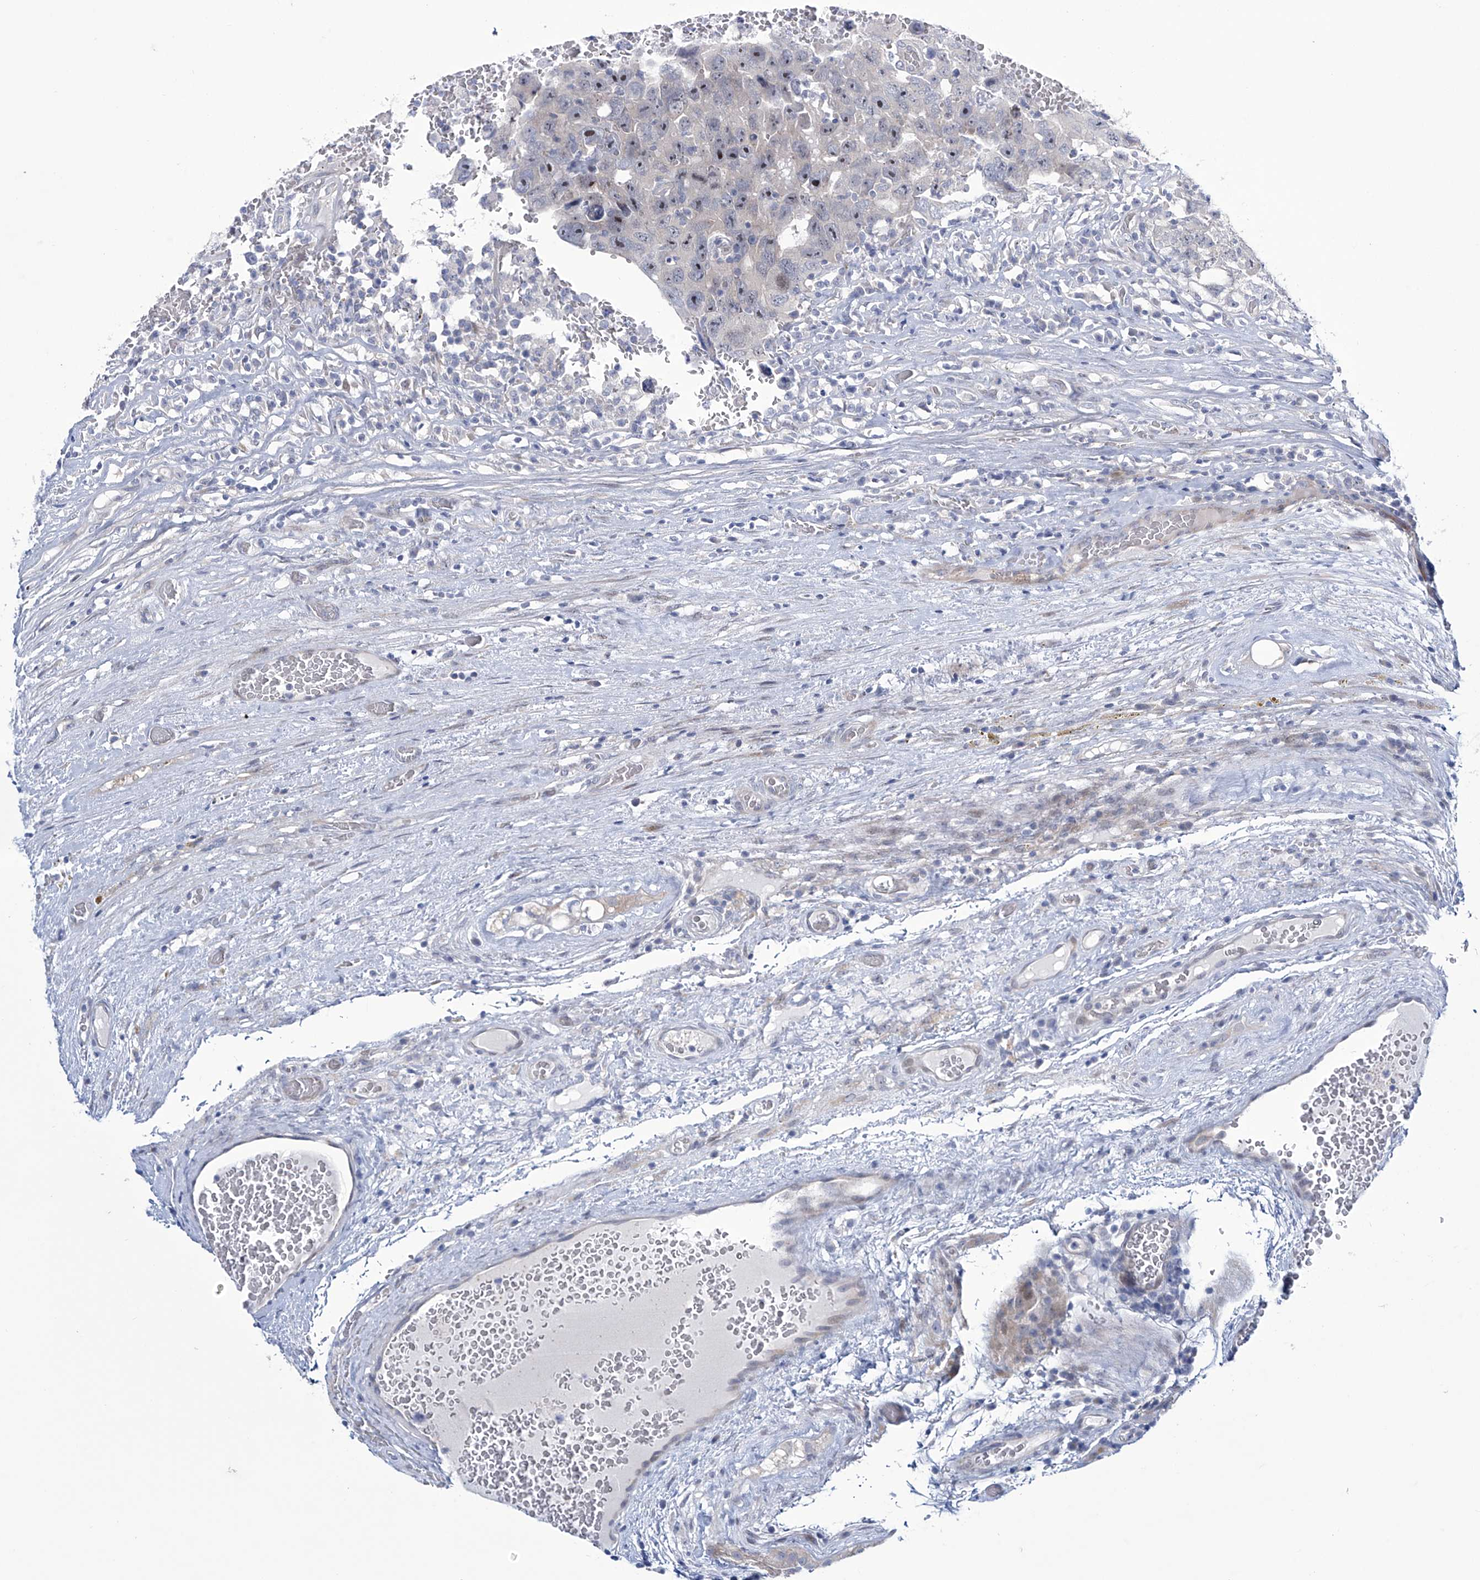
{"staining": {"intensity": "moderate", "quantity": "<25%", "location": "nuclear"}, "tissue": "testis cancer", "cell_type": "Tumor cells", "image_type": "cancer", "snomed": [{"axis": "morphology", "description": "Carcinoma, Embryonal, NOS"}, {"axis": "topography", "description": "Testis"}], "caption": "Human testis cancer (embryonal carcinoma) stained with a protein marker reveals moderate staining in tumor cells.", "gene": "TRIM60", "patient": {"sex": "male", "age": 26}}